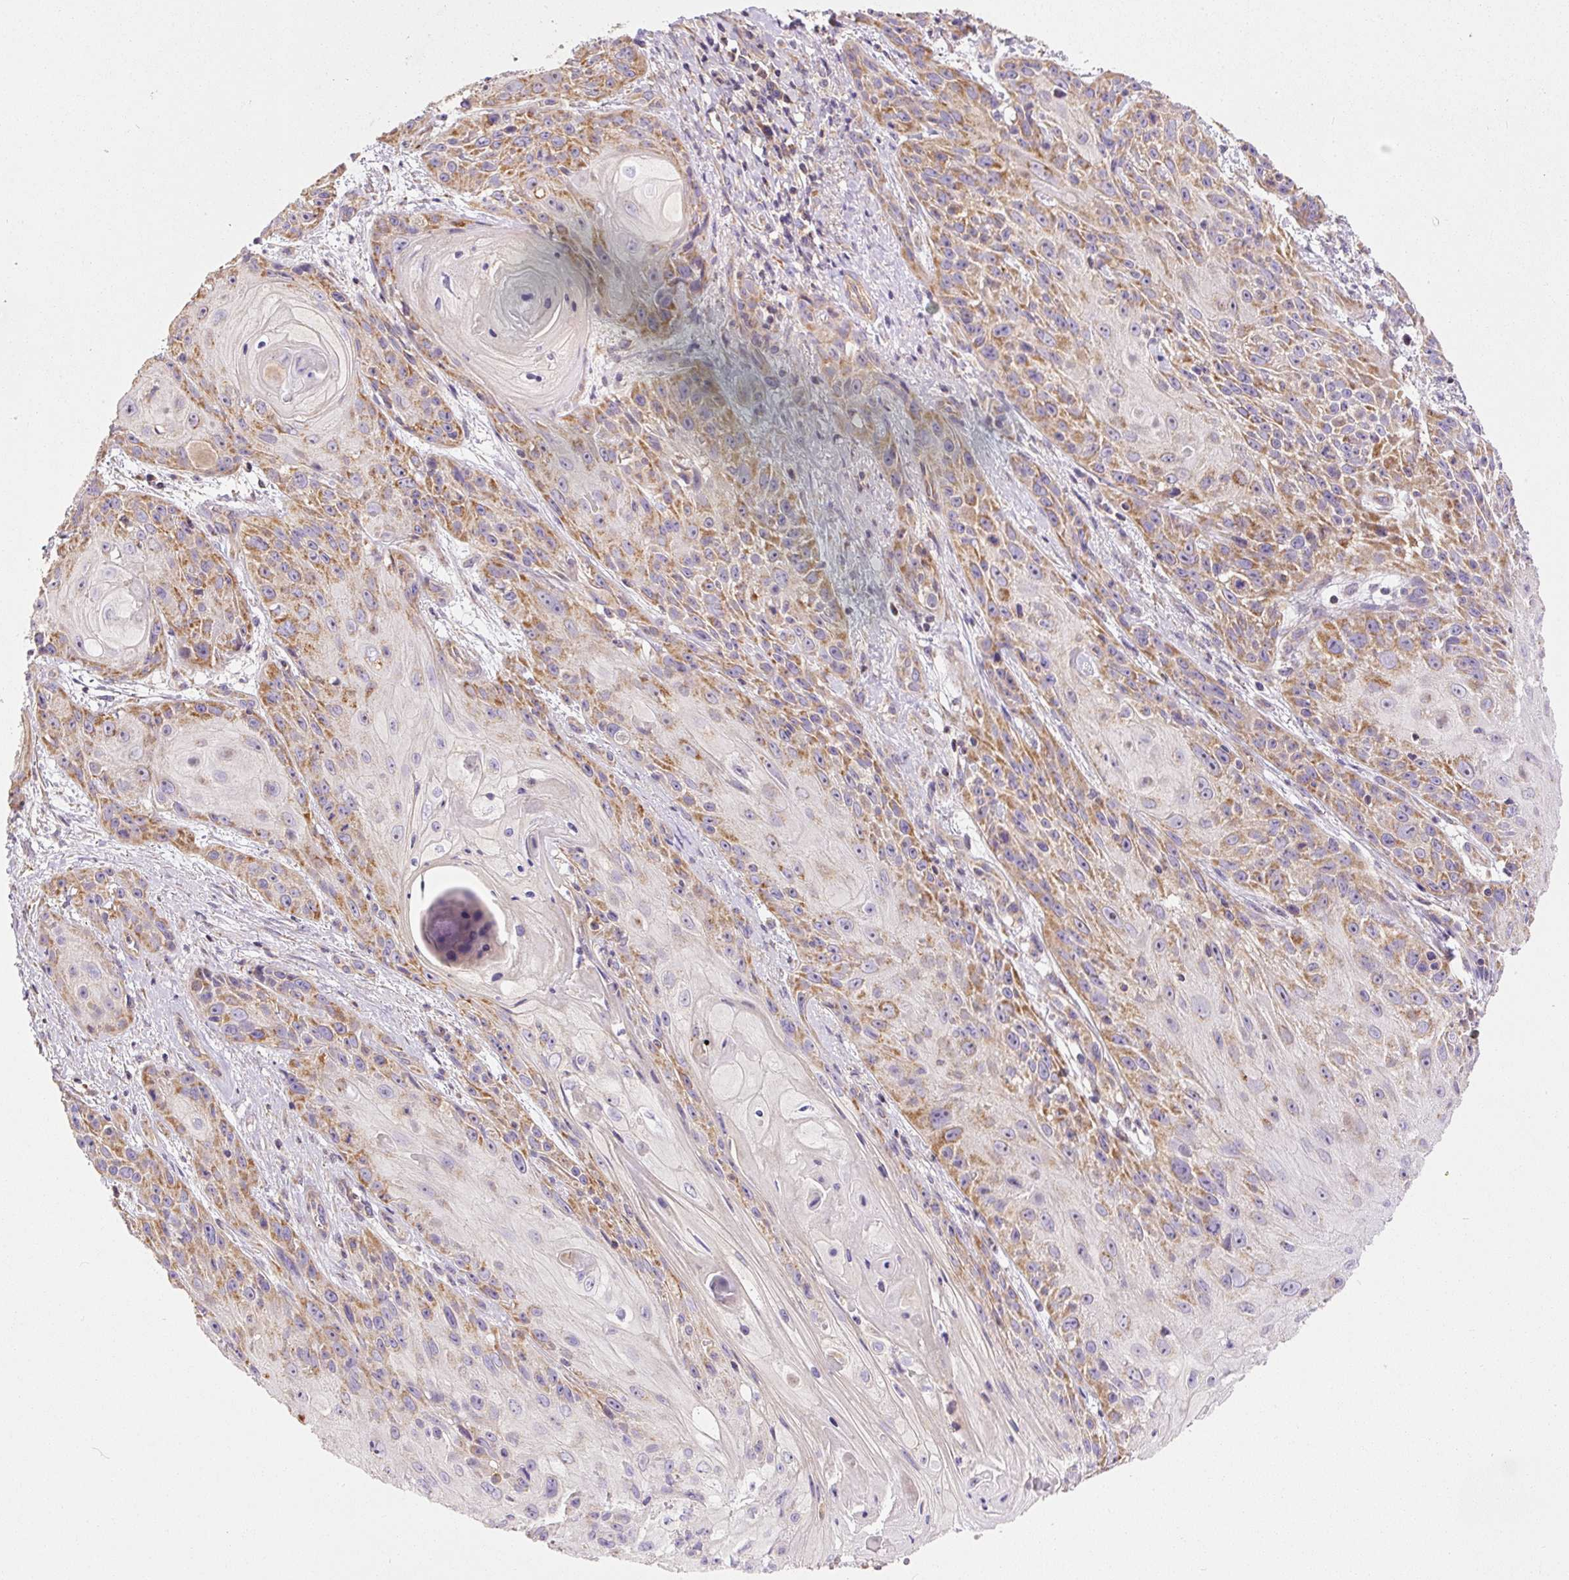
{"staining": {"intensity": "moderate", "quantity": "25%-75%", "location": "cytoplasmic/membranous"}, "tissue": "skin cancer", "cell_type": "Tumor cells", "image_type": "cancer", "snomed": [{"axis": "morphology", "description": "Squamous cell carcinoma, NOS"}, {"axis": "topography", "description": "Skin"}, {"axis": "topography", "description": "Vulva"}], "caption": "Protein analysis of squamous cell carcinoma (skin) tissue exhibits moderate cytoplasmic/membranous positivity in about 25%-75% of tumor cells. (brown staining indicates protein expression, while blue staining denotes nuclei).", "gene": "NDUFAF2", "patient": {"sex": "female", "age": 76}}